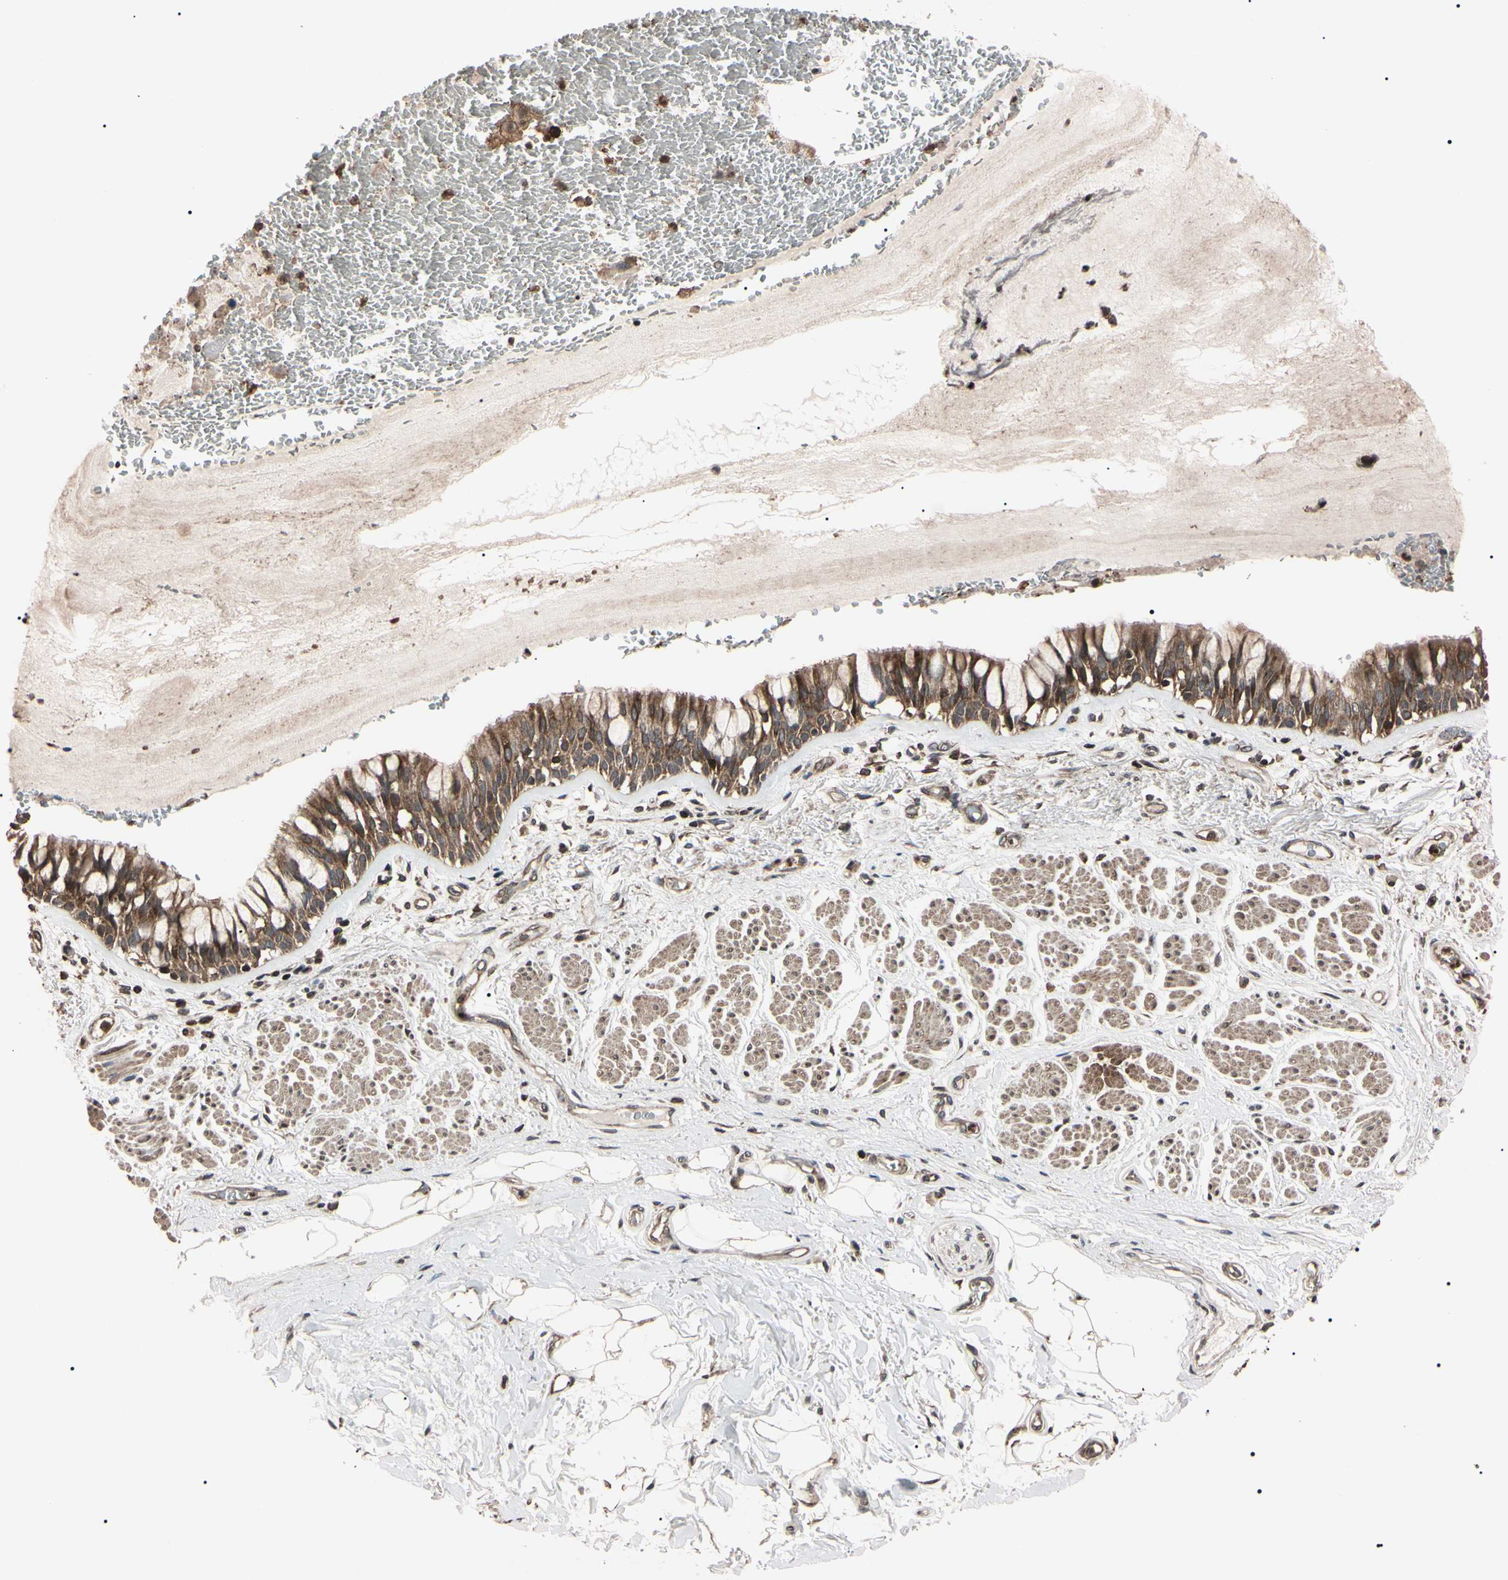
{"staining": {"intensity": "moderate", "quantity": ">75%", "location": "cytoplasmic/membranous"}, "tissue": "bronchus", "cell_type": "Respiratory epithelial cells", "image_type": "normal", "snomed": [{"axis": "morphology", "description": "Normal tissue, NOS"}, {"axis": "topography", "description": "Bronchus"}], "caption": "A high-resolution photomicrograph shows immunohistochemistry staining of normal bronchus, which demonstrates moderate cytoplasmic/membranous positivity in about >75% of respiratory epithelial cells.", "gene": "TNFRSF1A", "patient": {"sex": "male", "age": 66}}